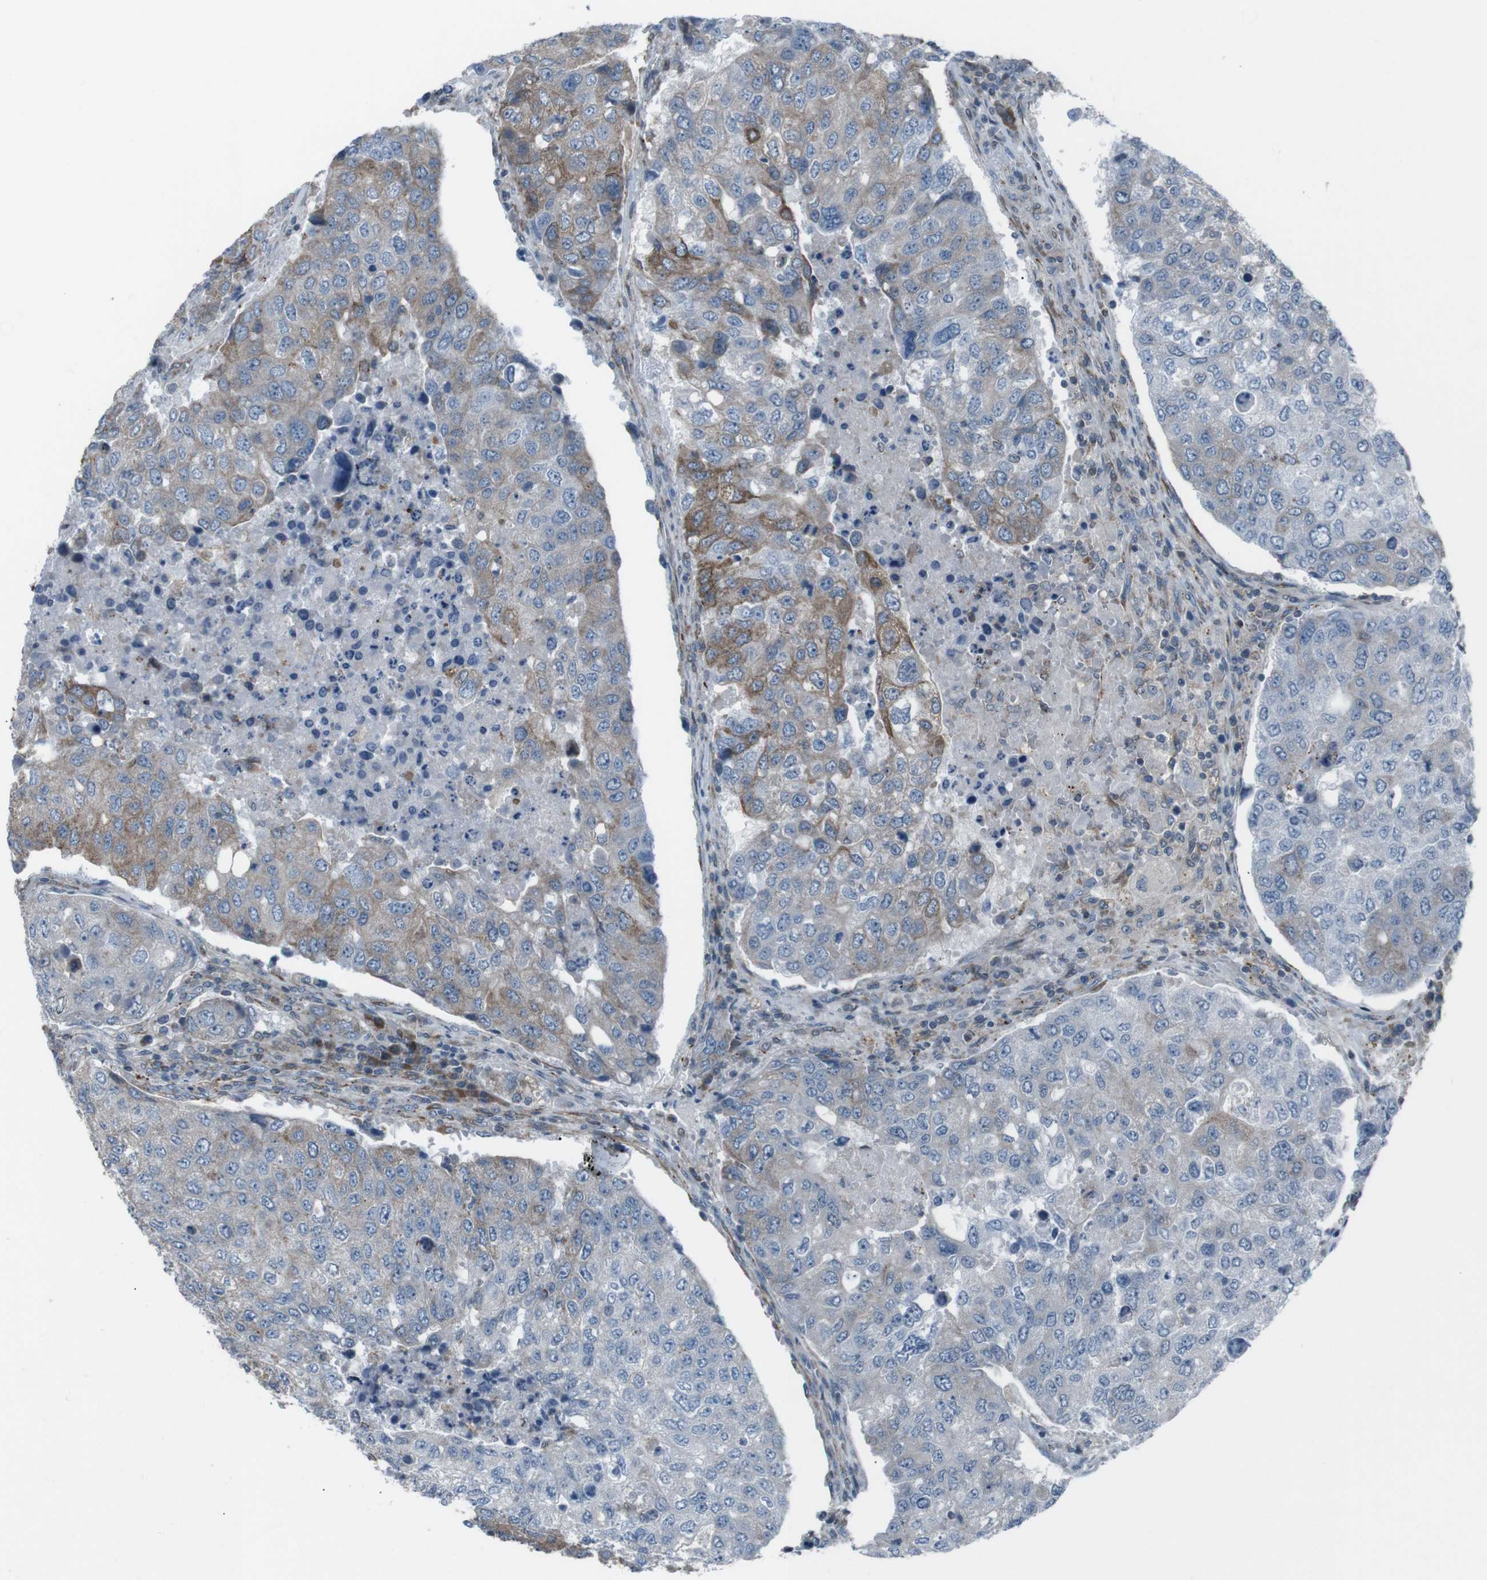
{"staining": {"intensity": "moderate", "quantity": "25%-75%", "location": "cytoplasmic/membranous"}, "tissue": "urothelial cancer", "cell_type": "Tumor cells", "image_type": "cancer", "snomed": [{"axis": "morphology", "description": "Urothelial carcinoma, High grade"}, {"axis": "topography", "description": "Lymph node"}, {"axis": "topography", "description": "Urinary bladder"}], "caption": "A high-resolution image shows immunohistochemistry staining of urothelial cancer, which demonstrates moderate cytoplasmic/membranous positivity in approximately 25%-75% of tumor cells. Using DAB (3,3'-diaminobenzidine) (brown) and hematoxylin (blue) stains, captured at high magnification using brightfield microscopy.", "gene": "LNPK", "patient": {"sex": "male", "age": 51}}